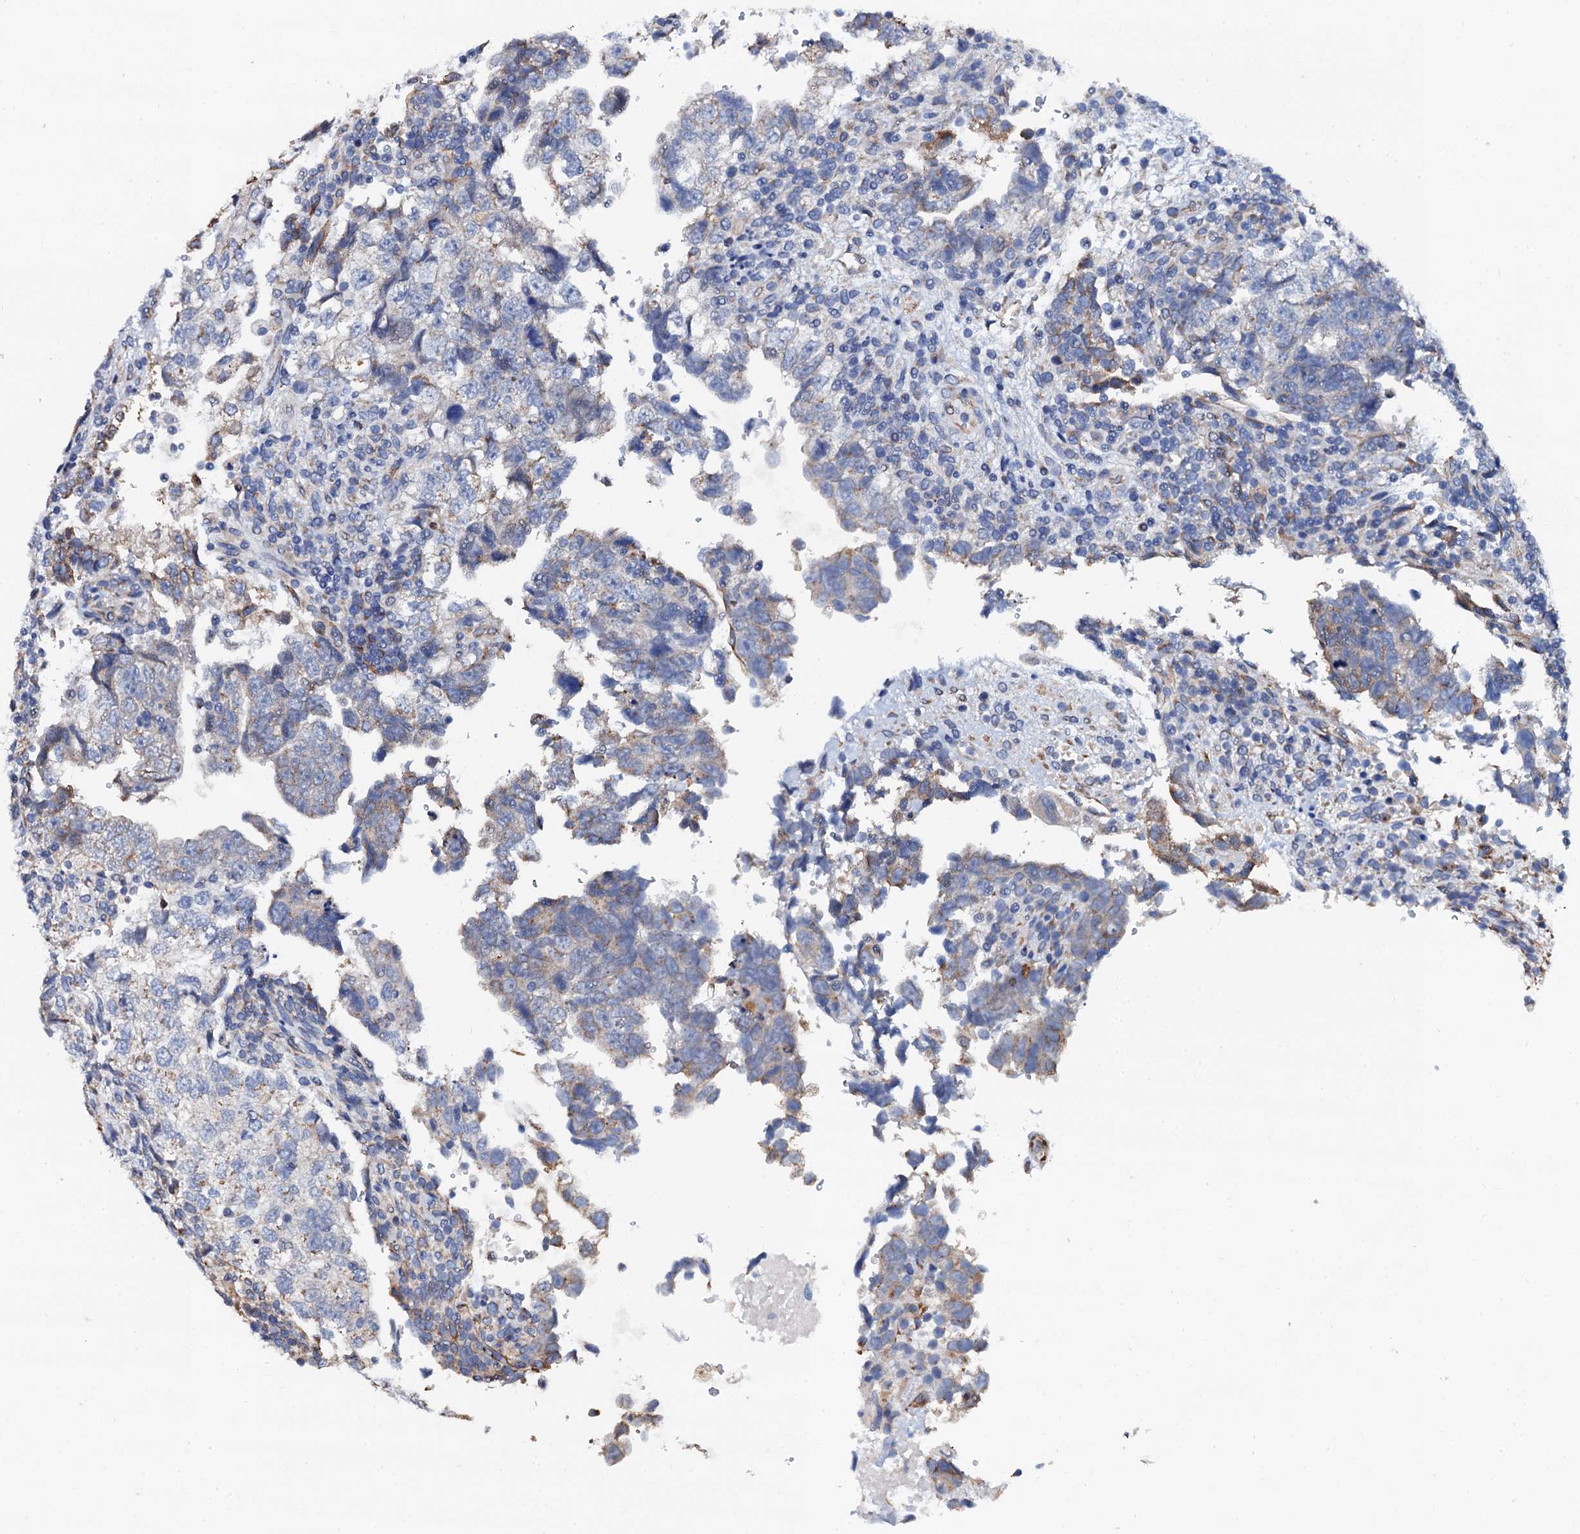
{"staining": {"intensity": "weak", "quantity": "<25%", "location": "cytoplasmic/membranous"}, "tissue": "testis cancer", "cell_type": "Tumor cells", "image_type": "cancer", "snomed": [{"axis": "morphology", "description": "Carcinoma, Embryonal, NOS"}, {"axis": "topography", "description": "Testis"}], "caption": "Image shows no protein expression in tumor cells of embryonal carcinoma (testis) tissue.", "gene": "AKAP3", "patient": {"sex": "male", "age": 37}}